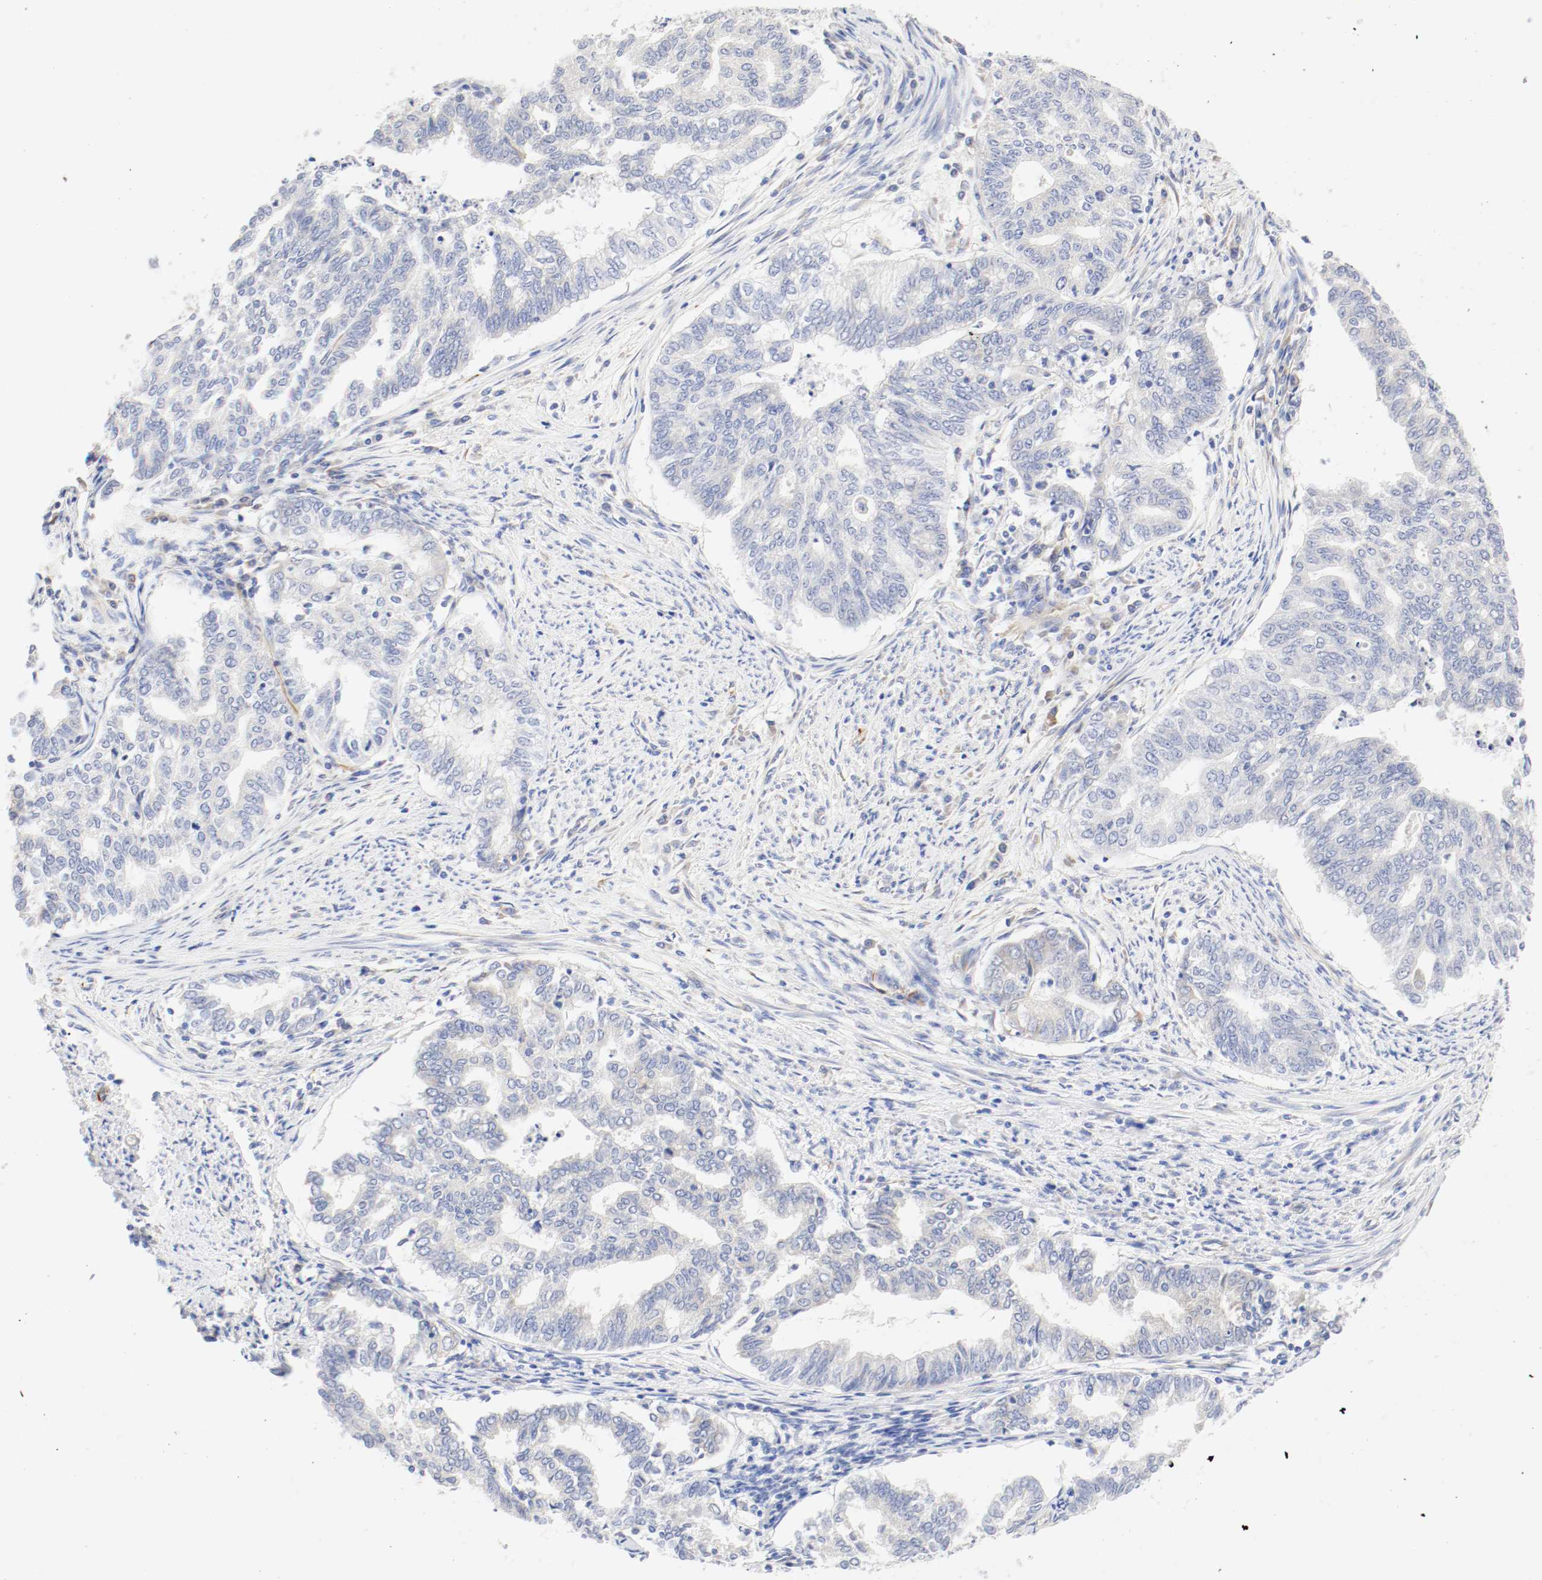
{"staining": {"intensity": "negative", "quantity": "none", "location": "none"}, "tissue": "endometrial cancer", "cell_type": "Tumor cells", "image_type": "cancer", "snomed": [{"axis": "morphology", "description": "Adenocarcinoma, NOS"}, {"axis": "topography", "description": "Endometrium"}], "caption": "There is no significant expression in tumor cells of endometrial cancer (adenocarcinoma).", "gene": "GIT1", "patient": {"sex": "female", "age": 79}}